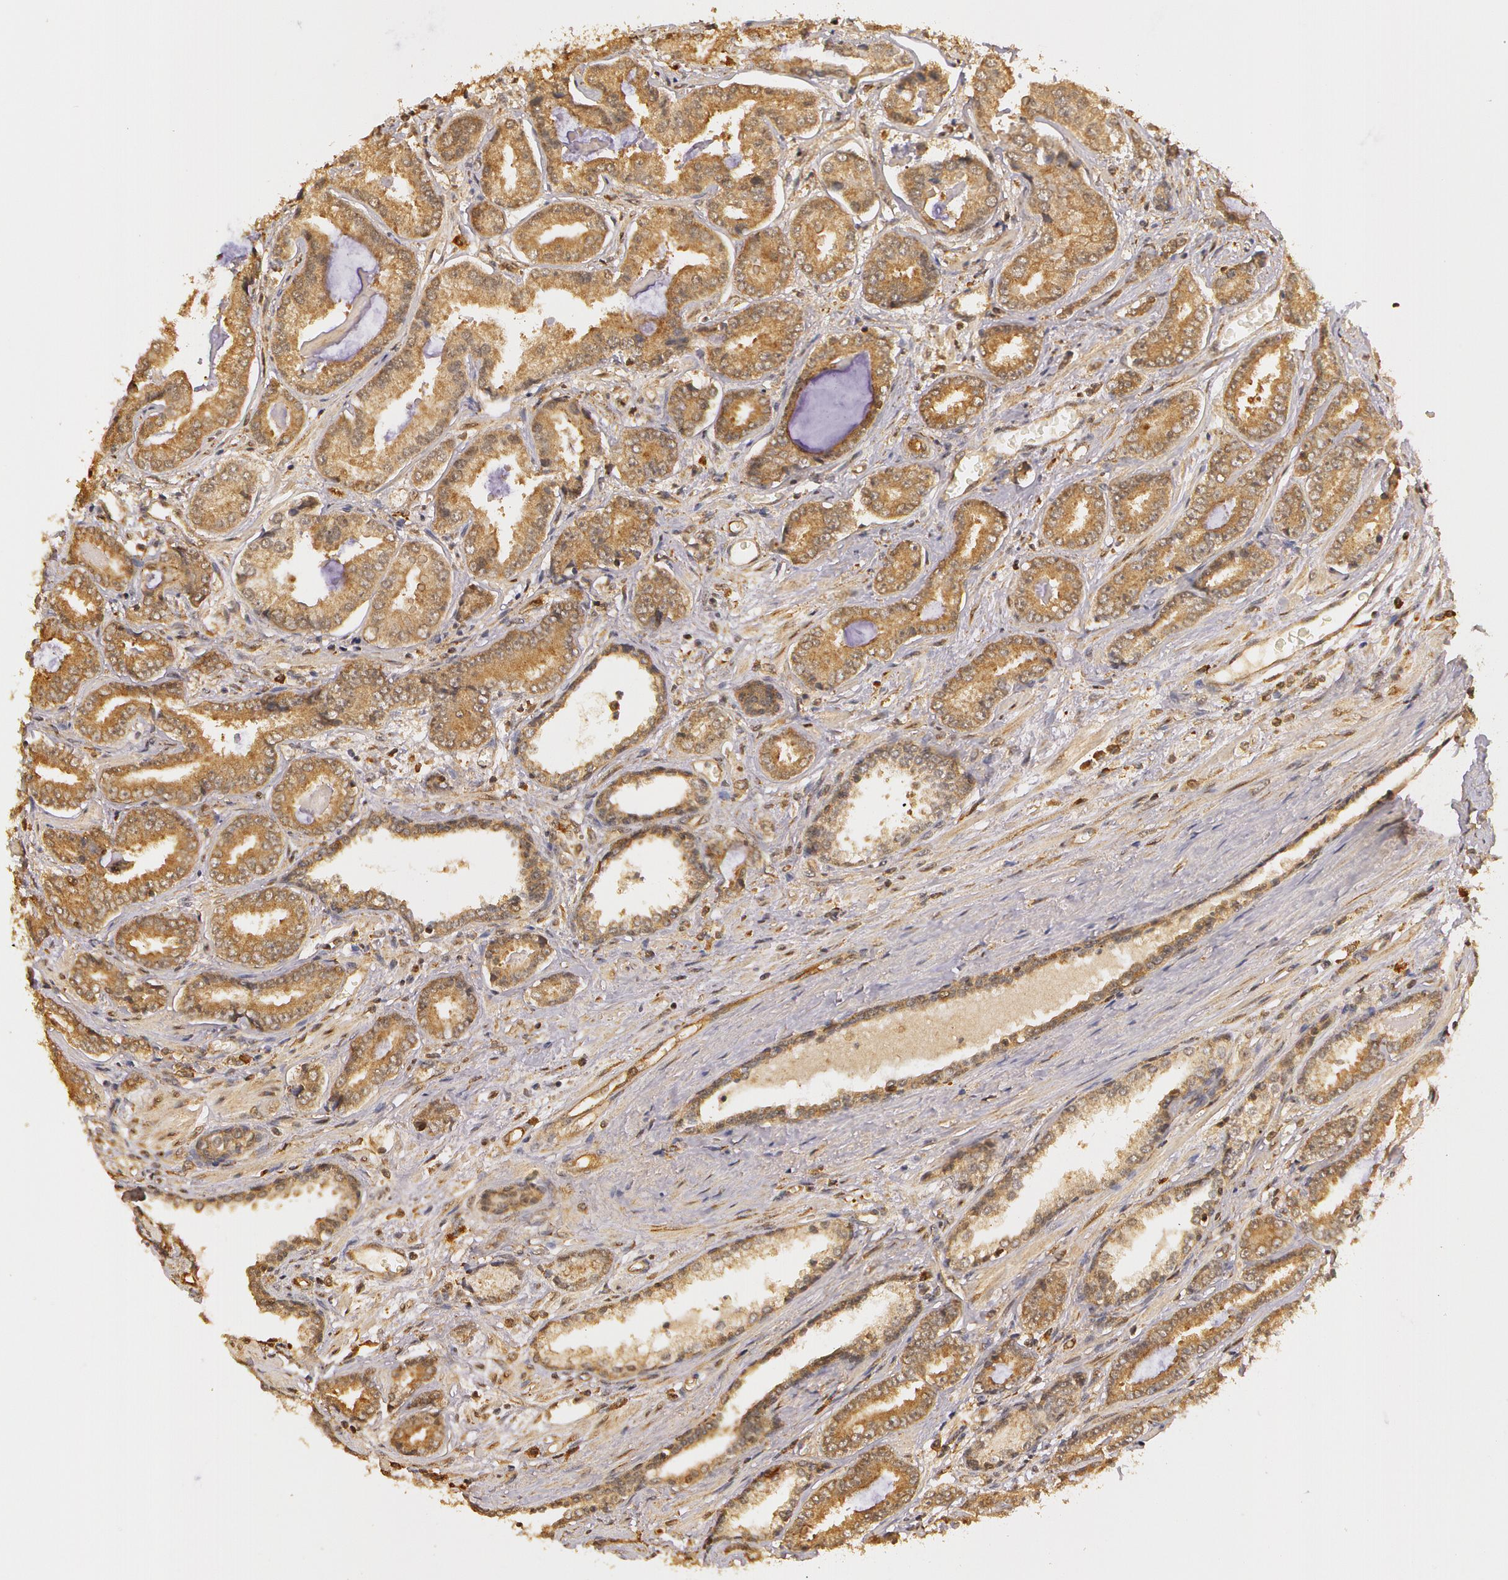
{"staining": {"intensity": "moderate", "quantity": ">75%", "location": "cytoplasmic/membranous"}, "tissue": "prostate cancer", "cell_type": "Tumor cells", "image_type": "cancer", "snomed": [{"axis": "morphology", "description": "Adenocarcinoma, Low grade"}, {"axis": "topography", "description": "Prostate"}], "caption": "High-magnification brightfield microscopy of prostate cancer stained with DAB (brown) and counterstained with hematoxylin (blue). tumor cells exhibit moderate cytoplasmic/membranous expression is identified in about>75% of cells.", "gene": "ASCC2", "patient": {"sex": "male", "age": 65}}